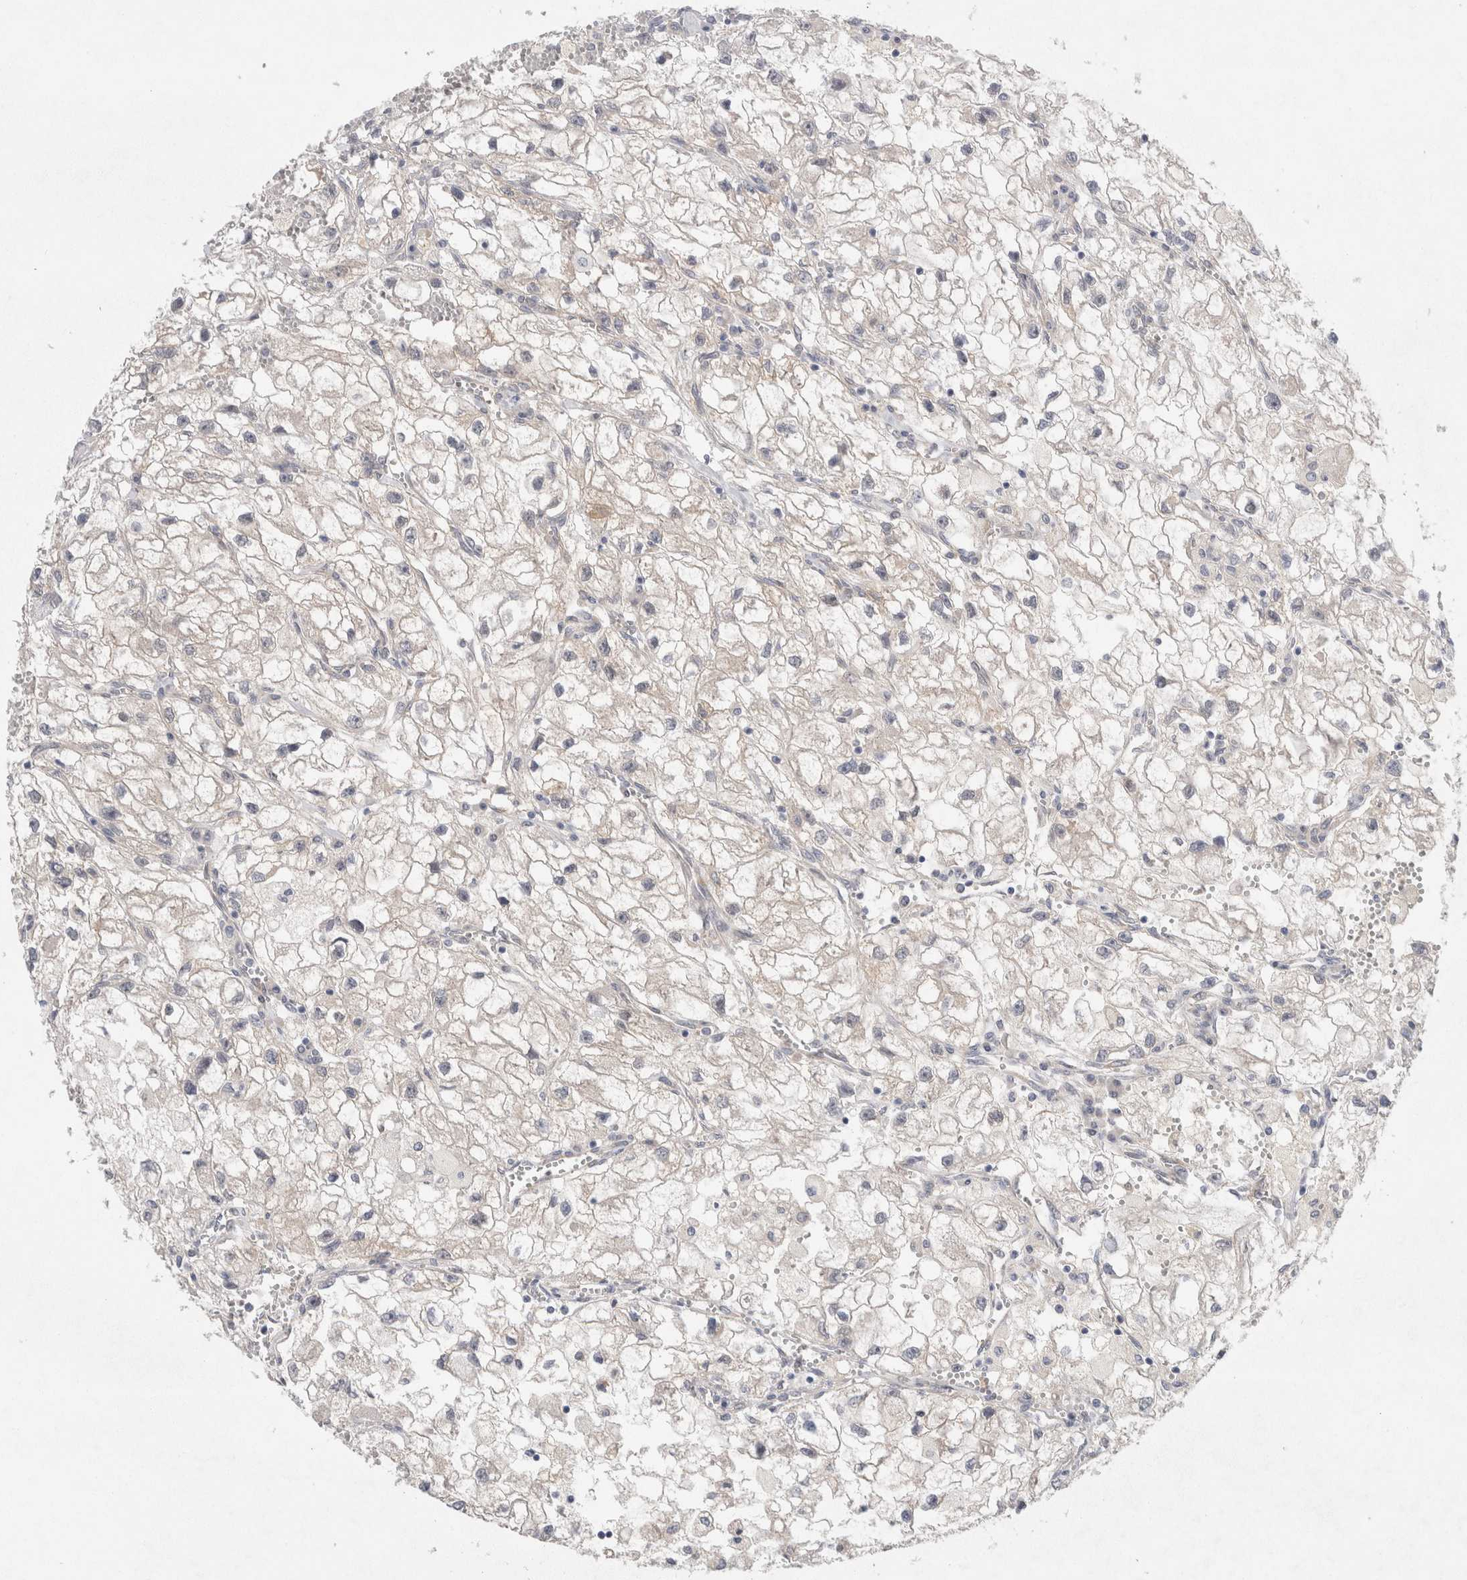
{"staining": {"intensity": "negative", "quantity": "none", "location": "none"}, "tissue": "renal cancer", "cell_type": "Tumor cells", "image_type": "cancer", "snomed": [{"axis": "morphology", "description": "Adenocarcinoma, NOS"}, {"axis": "topography", "description": "Kidney"}], "caption": "There is no significant staining in tumor cells of renal adenocarcinoma. (DAB (3,3'-diaminobenzidine) immunohistochemistry, high magnification).", "gene": "WIPF2", "patient": {"sex": "female", "age": 70}}